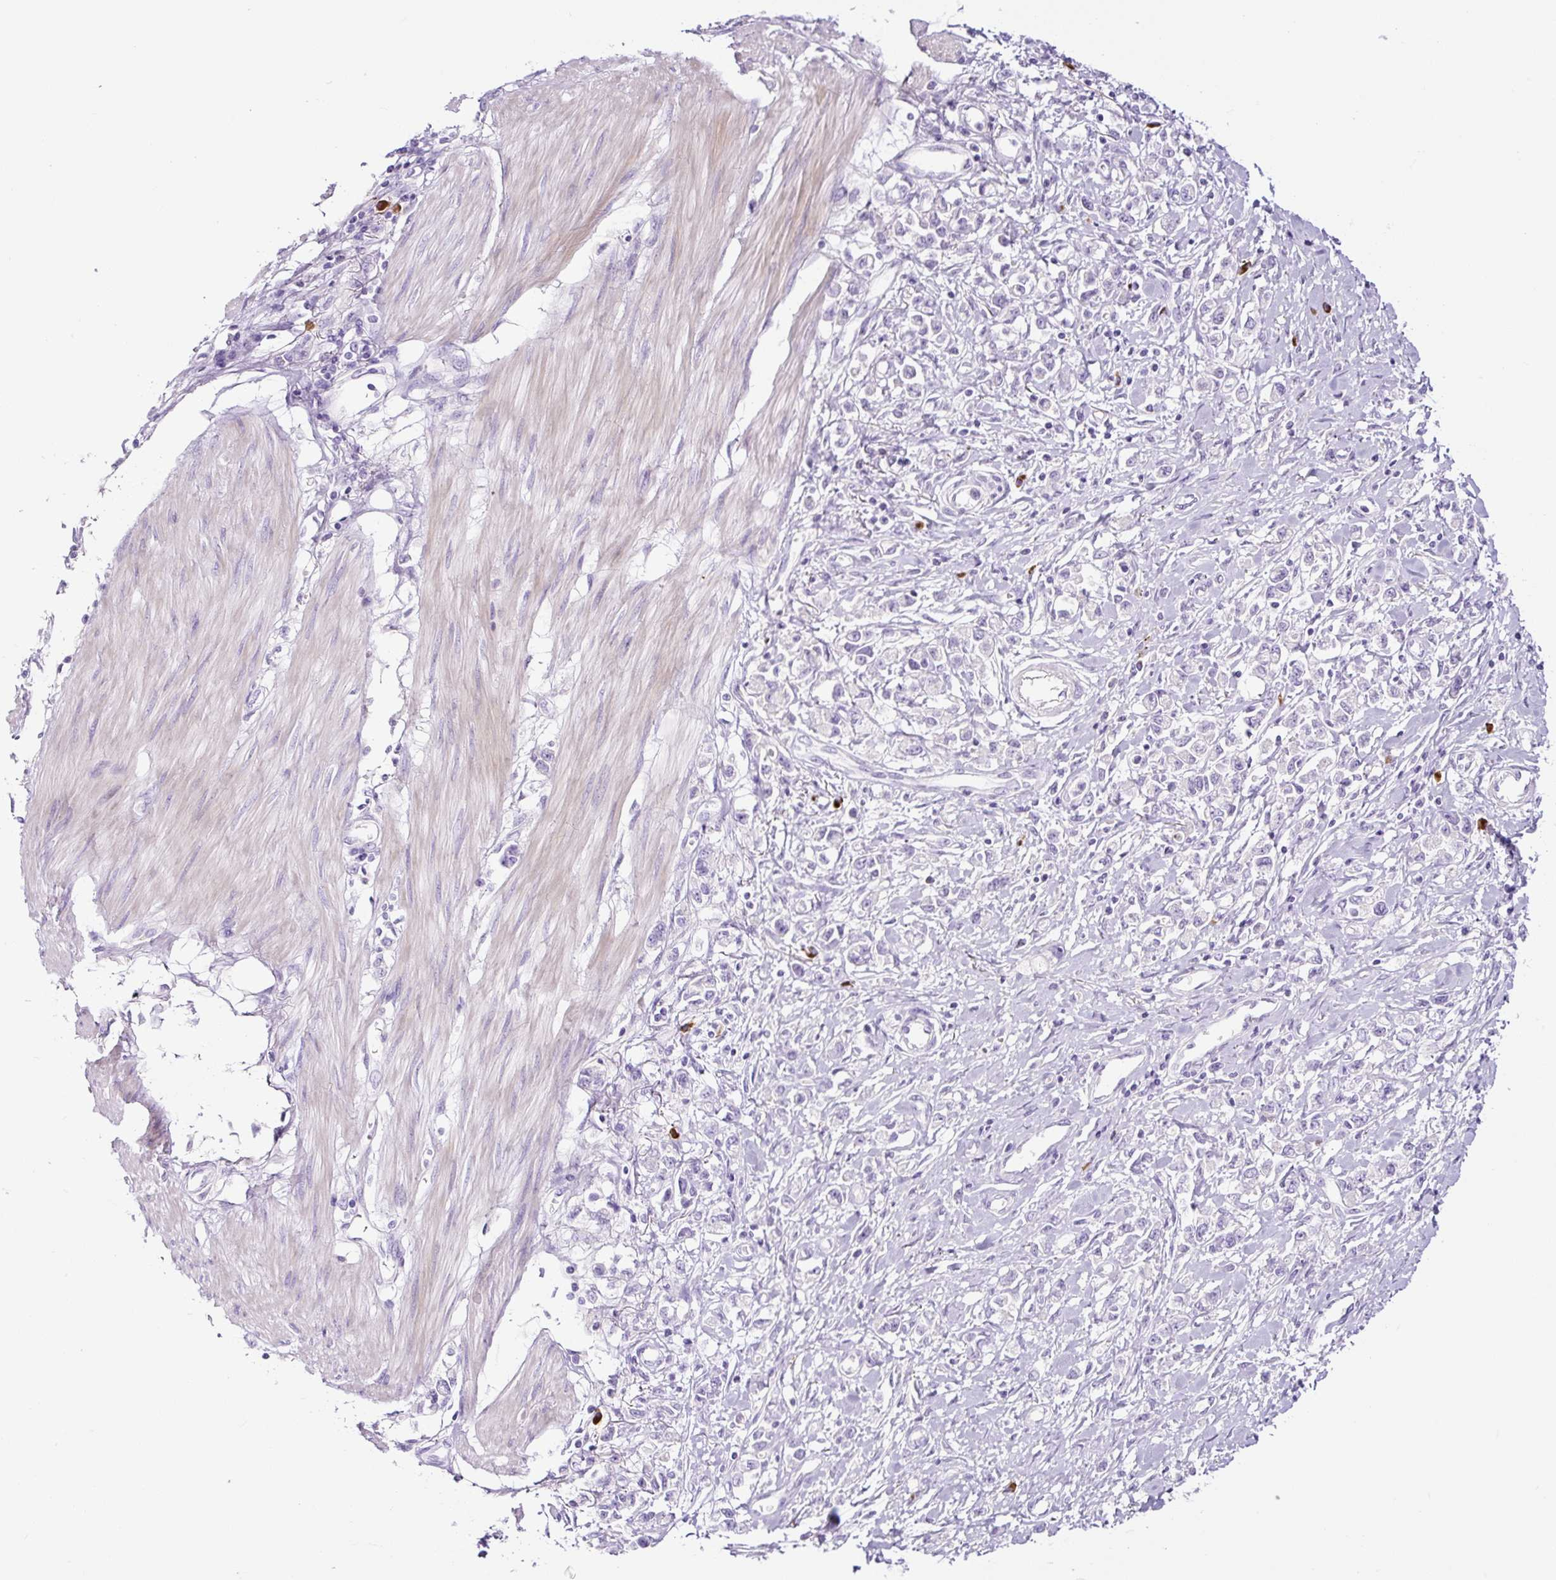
{"staining": {"intensity": "negative", "quantity": "none", "location": "none"}, "tissue": "stomach cancer", "cell_type": "Tumor cells", "image_type": "cancer", "snomed": [{"axis": "morphology", "description": "Adenocarcinoma, NOS"}, {"axis": "topography", "description": "Stomach"}], "caption": "A histopathology image of human adenocarcinoma (stomach) is negative for staining in tumor cells. (DAB (3,3'-diaminobenzidine) immunohistochemistry (IHC), high magnification).", "gene": "RNF212B", "patient": {"sex": "female", "age": 76}}